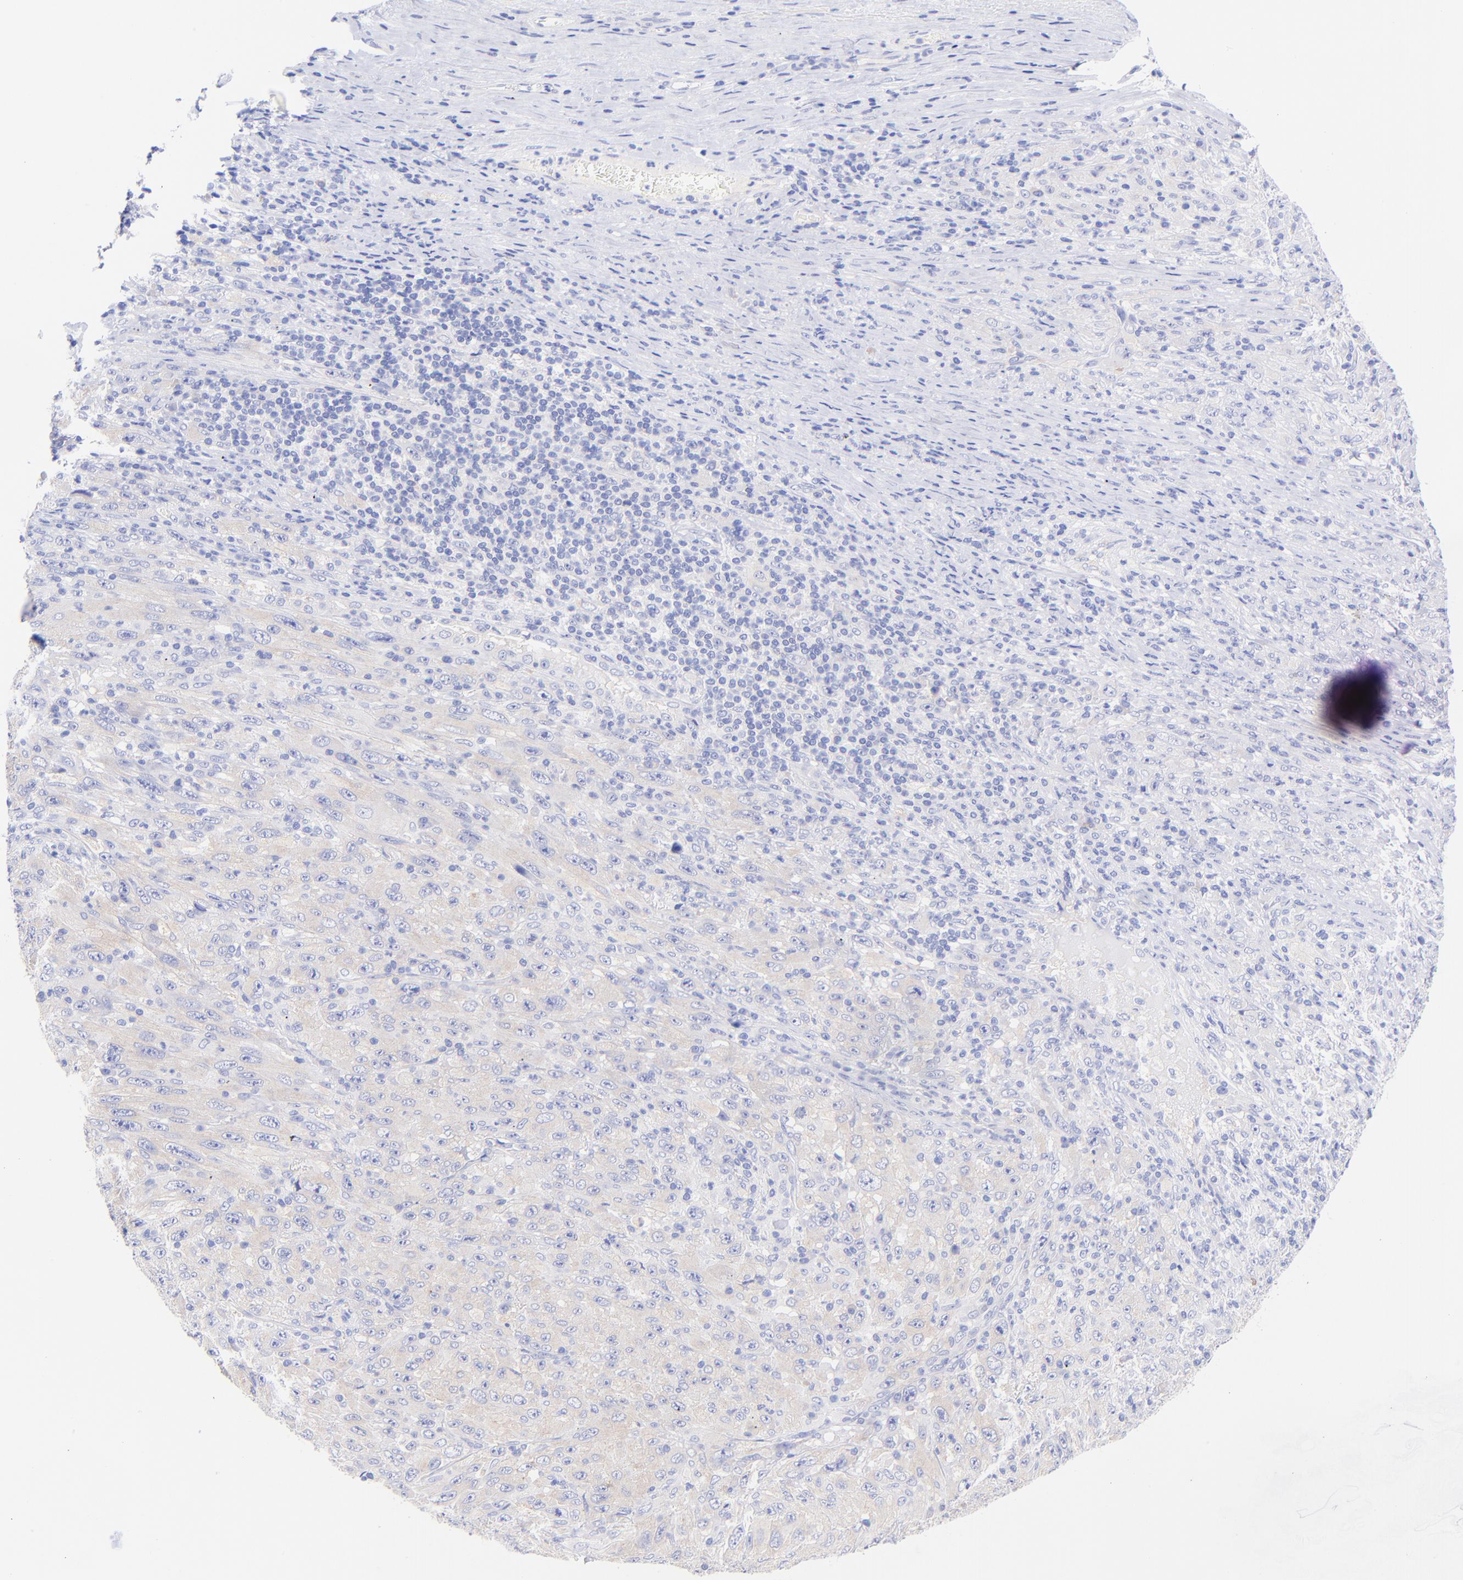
{"staining": {"intensity": "negative", "quantity": "none", "location": "none"}, "tissue": "melanoma", "cell_type": "Tumor cells", "image_type": "cancer", "snomed": [{"axis": "morphology", "description": "Malignant melanoma, Metastatic site"}, {"axis": "topography", "description": "Skin"}], "caption": "DAB immunohistochemical staining of human melanoma exhibits no significant positivity in tumor cells.", "gene": "GPHN", "patient": {"sex": "female", "age": 56}}